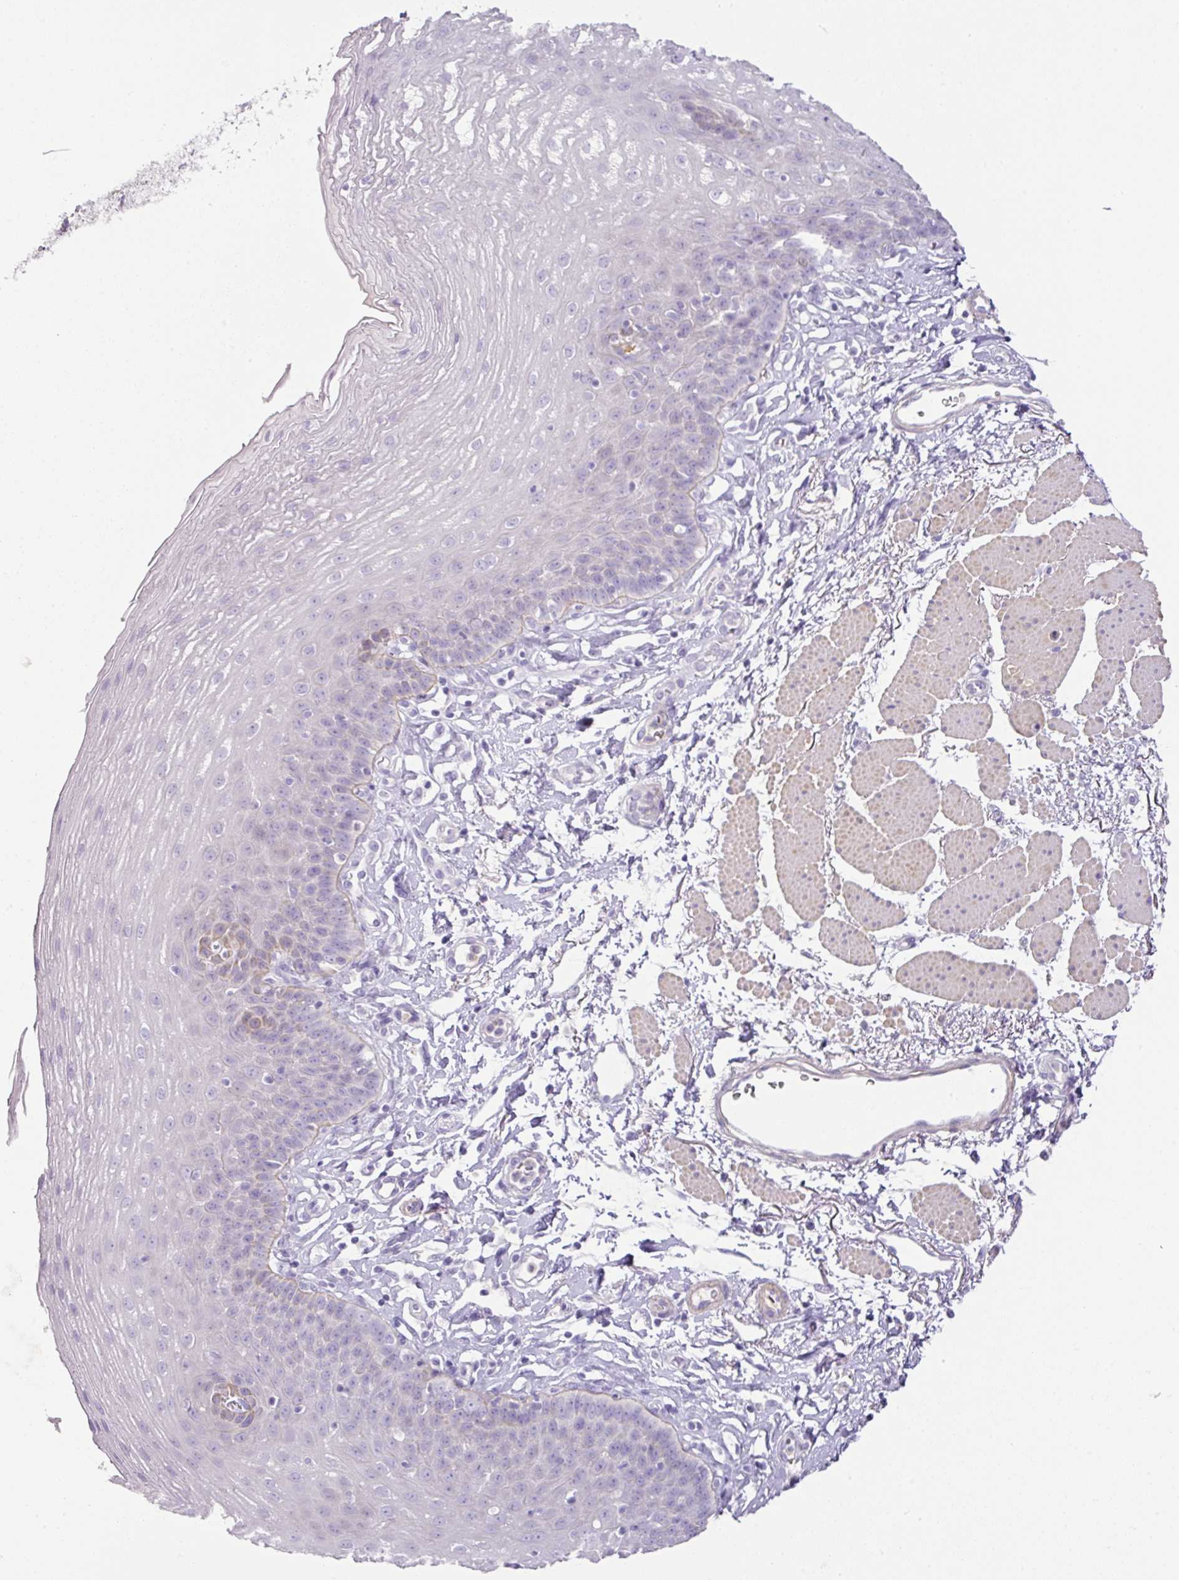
{"staining": {"intensity": "negative", "quantity": "none", "location": "none"}, "tissue": "esophagus", "cell_type": "Squamous epithelial cells", "image_type": "normal", "snomed": [{"axis": "morphology", "description": "Normal tissue, NOS"}, {"axis": "topography", "description": "Esophagus"}], "caption": "Esophagus was stained to show a protein in brown. There is no significant expression in squamous epithelial cells. (Stains: DAB (3,3'-diaminobenzidine) immunohistochemistry with hematoxylin counter stain, Microscopy: brightfield microscopy at high magnification).", "gene": "TARM1", "patient": {"sex": "female", "age": 81}}